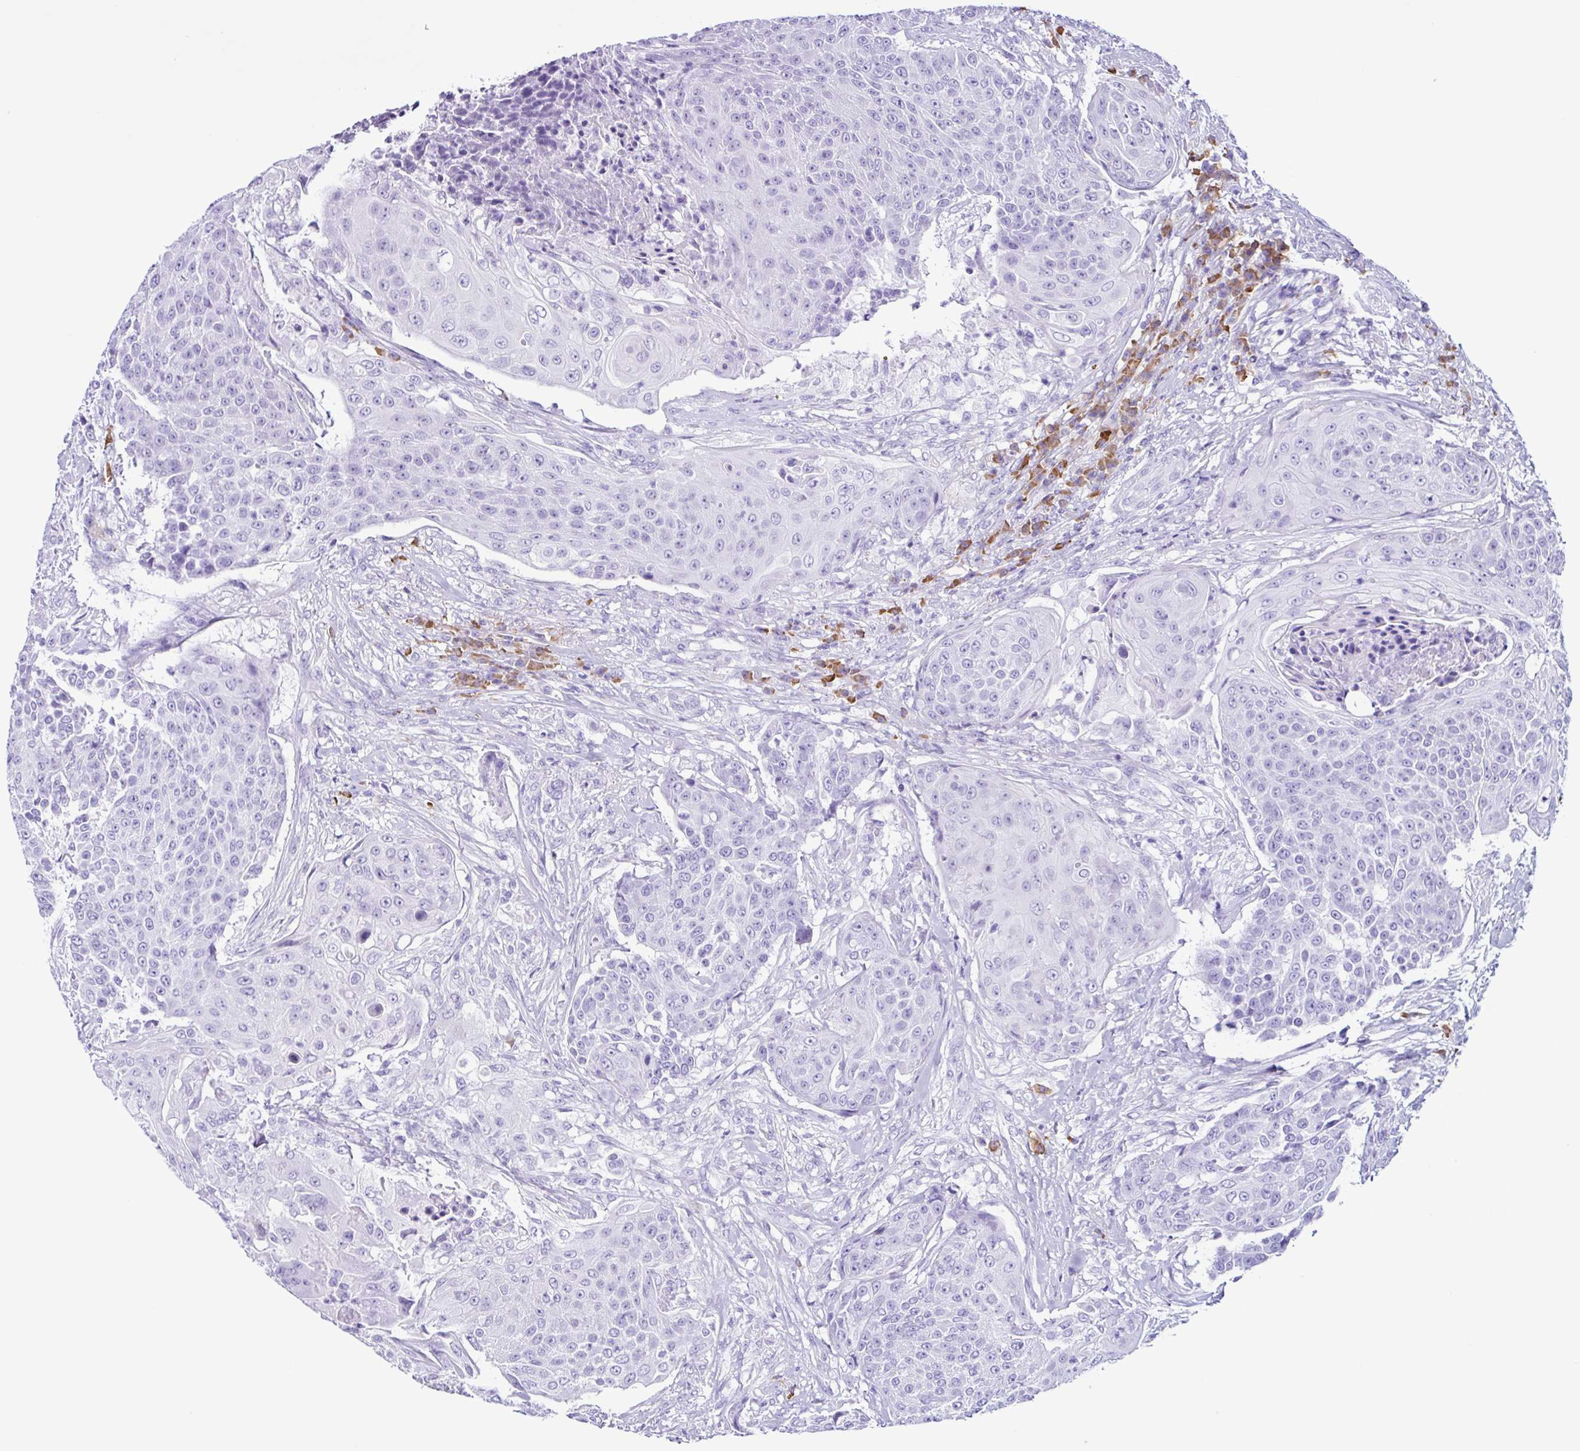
{"staining": {"intensity": "negative", "quantity": "none", "location": "none"}, "tissue": "urothelial cancer", "cell_type": "Tumor cells", "image_type": "cancer", "snomed": [{"axis": "morphology", "description": "Urothelial carcinoma, High grade"}, {"axis": "topography", "description": "Urinary bladder"}], "caption": "Image shows no significant protein staining in tumor cells of high-grade urothelial carcinoma. (Brightfield microscopy of DAB (3,3'-diaminobenzidine) immunohistochemistry (IHC) at high magnification).", "gene": "PIGF", "patient": {"sex": "female", "age": 63}}